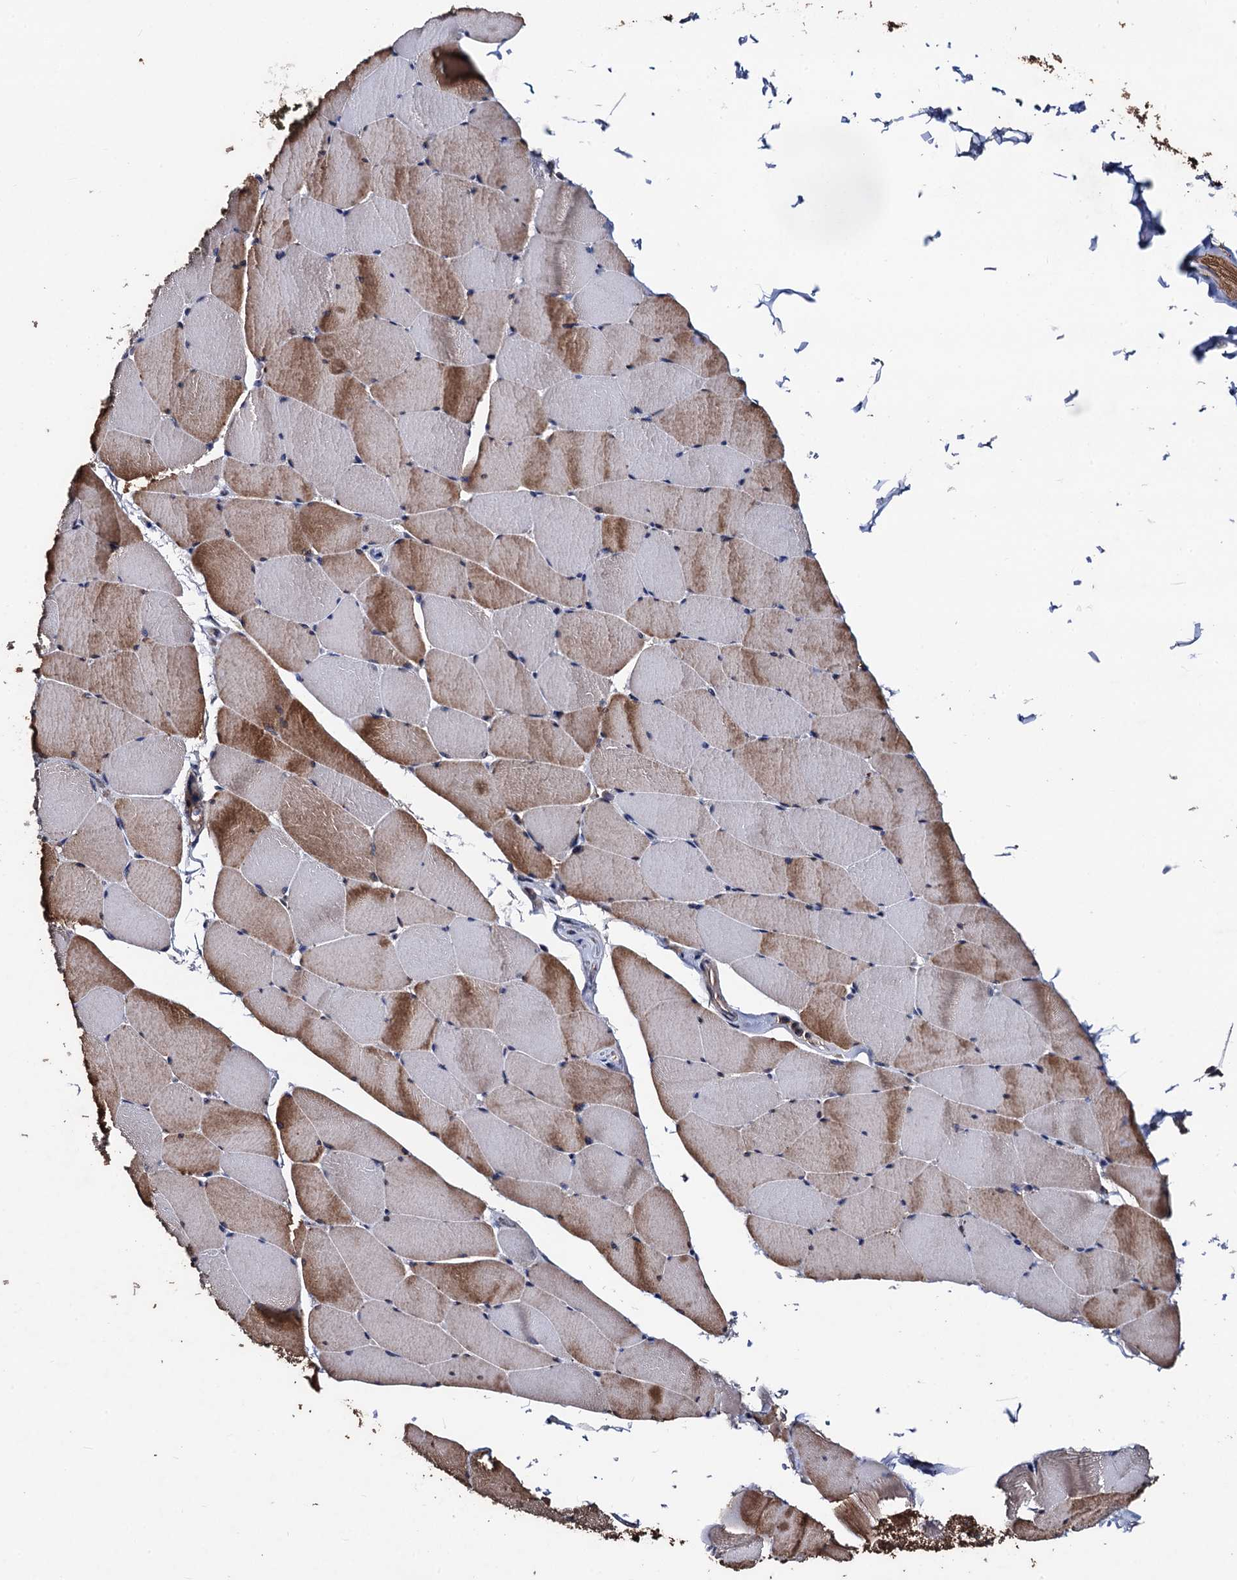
{"staining": {"intensity": "strong", "quantity": "25%-75%", "location": "cytoplasmic/membranous"}, "tissue": "skeletal muscle", "cell_type": "Myocytes", "image_type": "normal", "snomed": [{"axis": "morphology", "description": "Normal tissue, NOS"}, {"axis": "topography", "description": "Skeletal muscle"}], "caption": "Protein expression analysis of unremarkable human skeletal muscle reveals strong cytoplasmic/membranous staining in about 25%-75% of myocytes. The staining is performed using DAB (3,3'-diaminobenzidine) brown chromogen to label protein expression. The nuclei are counter-stained blue using hematoxylin.", "gene": "PPTC7", "patient": {"sex": "male", "age": 62}}